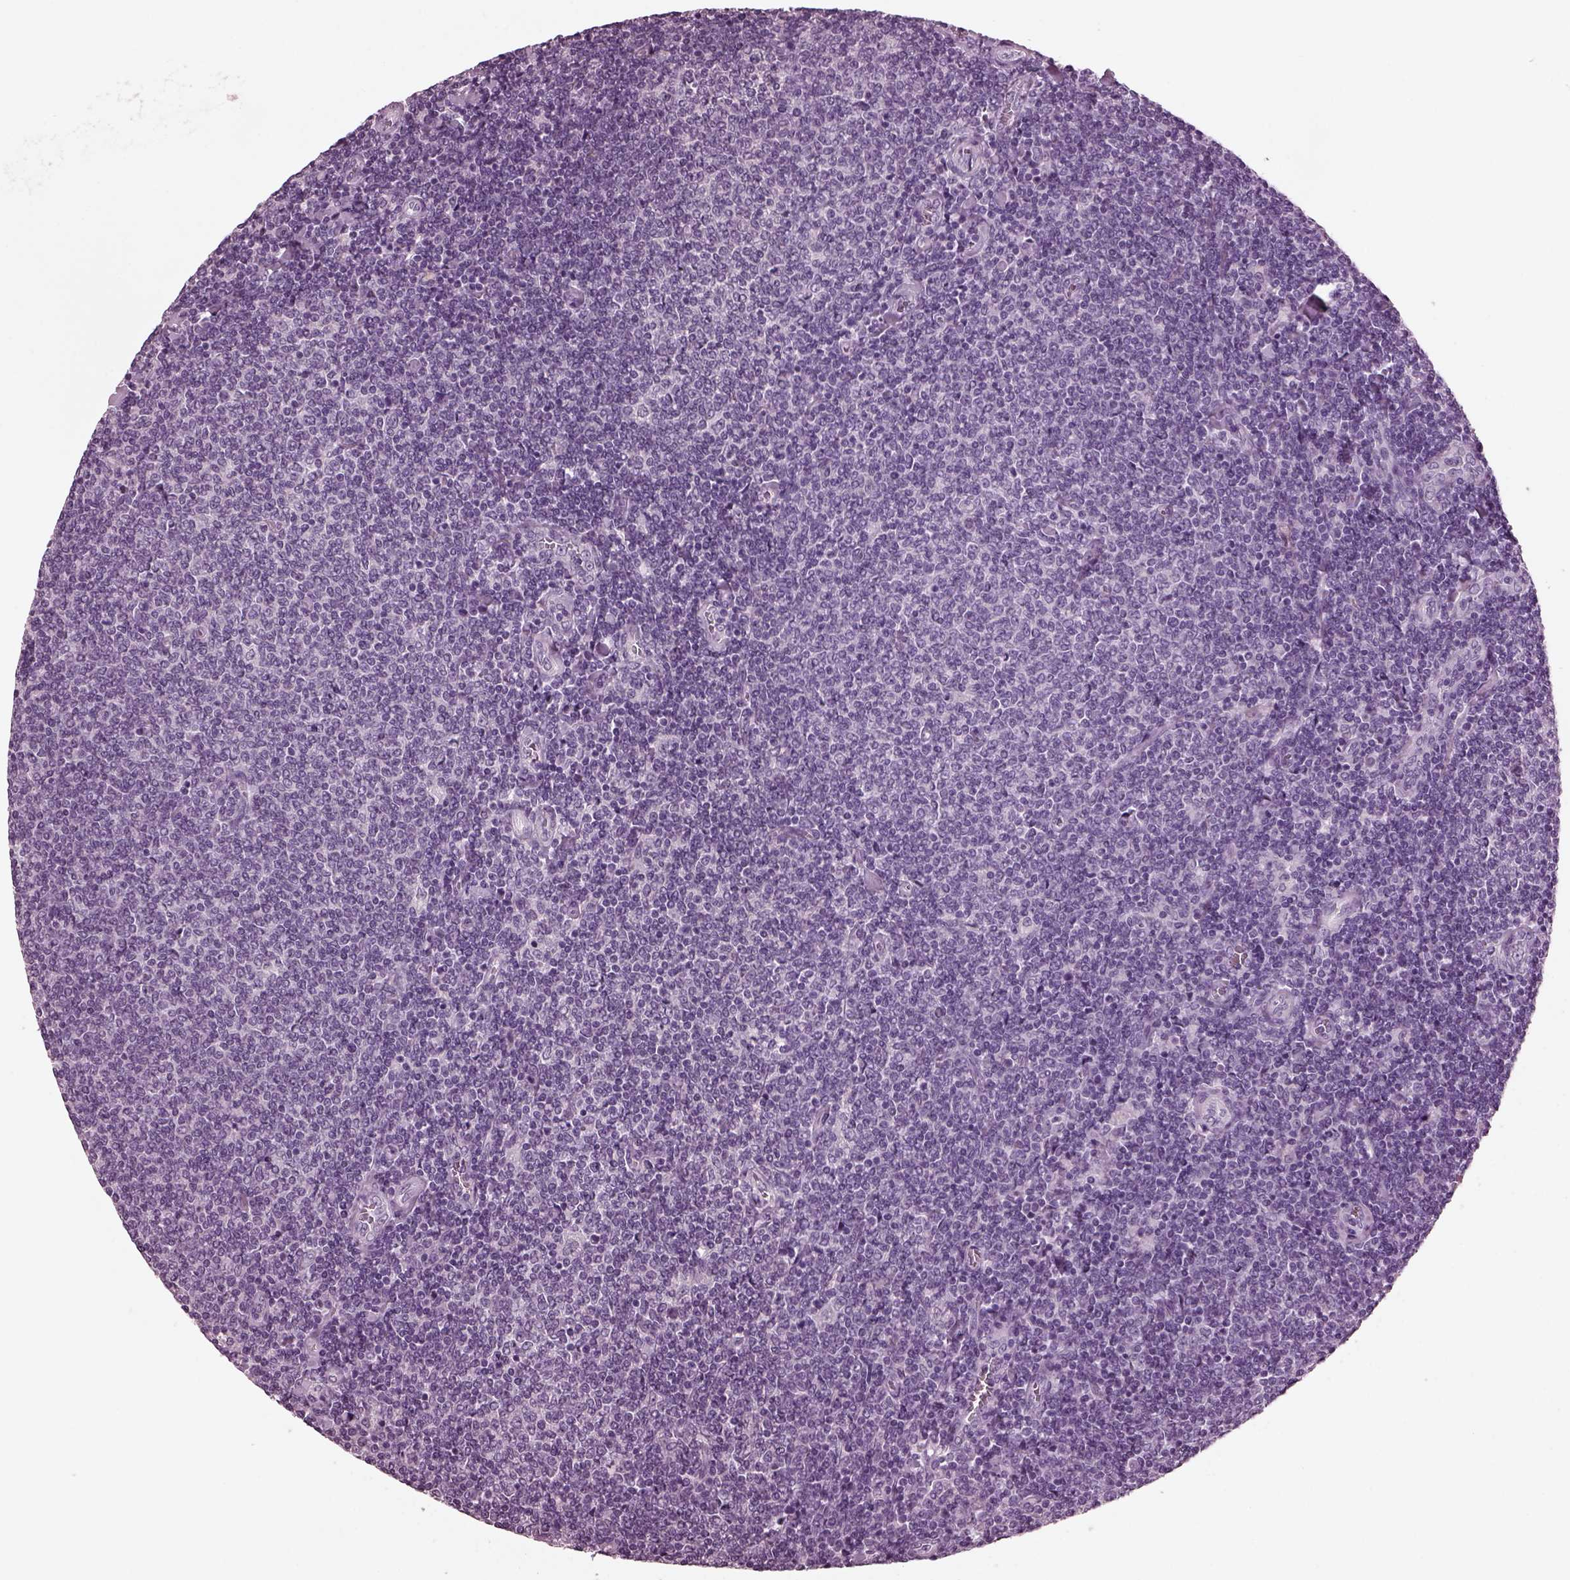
{"staining": {"intensity": "negative", "quantity": "none", "location": "none"}, "tissue": "lymphoma", "cell_type": "Tumor cells", "image_type": "cancer", "snomed": [{"axis": "morphology", "description": "Malignant lymphoma, non-Hodgkin's type, Low grade"}, {"axis": "topography", "description": "Lymph node"}], "caption": "This is a photomicrograph of IHC staining of lymphoma, which shows no positivity in tumor cells.", "gene": "MIB2", "patient": {"sex": "male", "age": 52}}